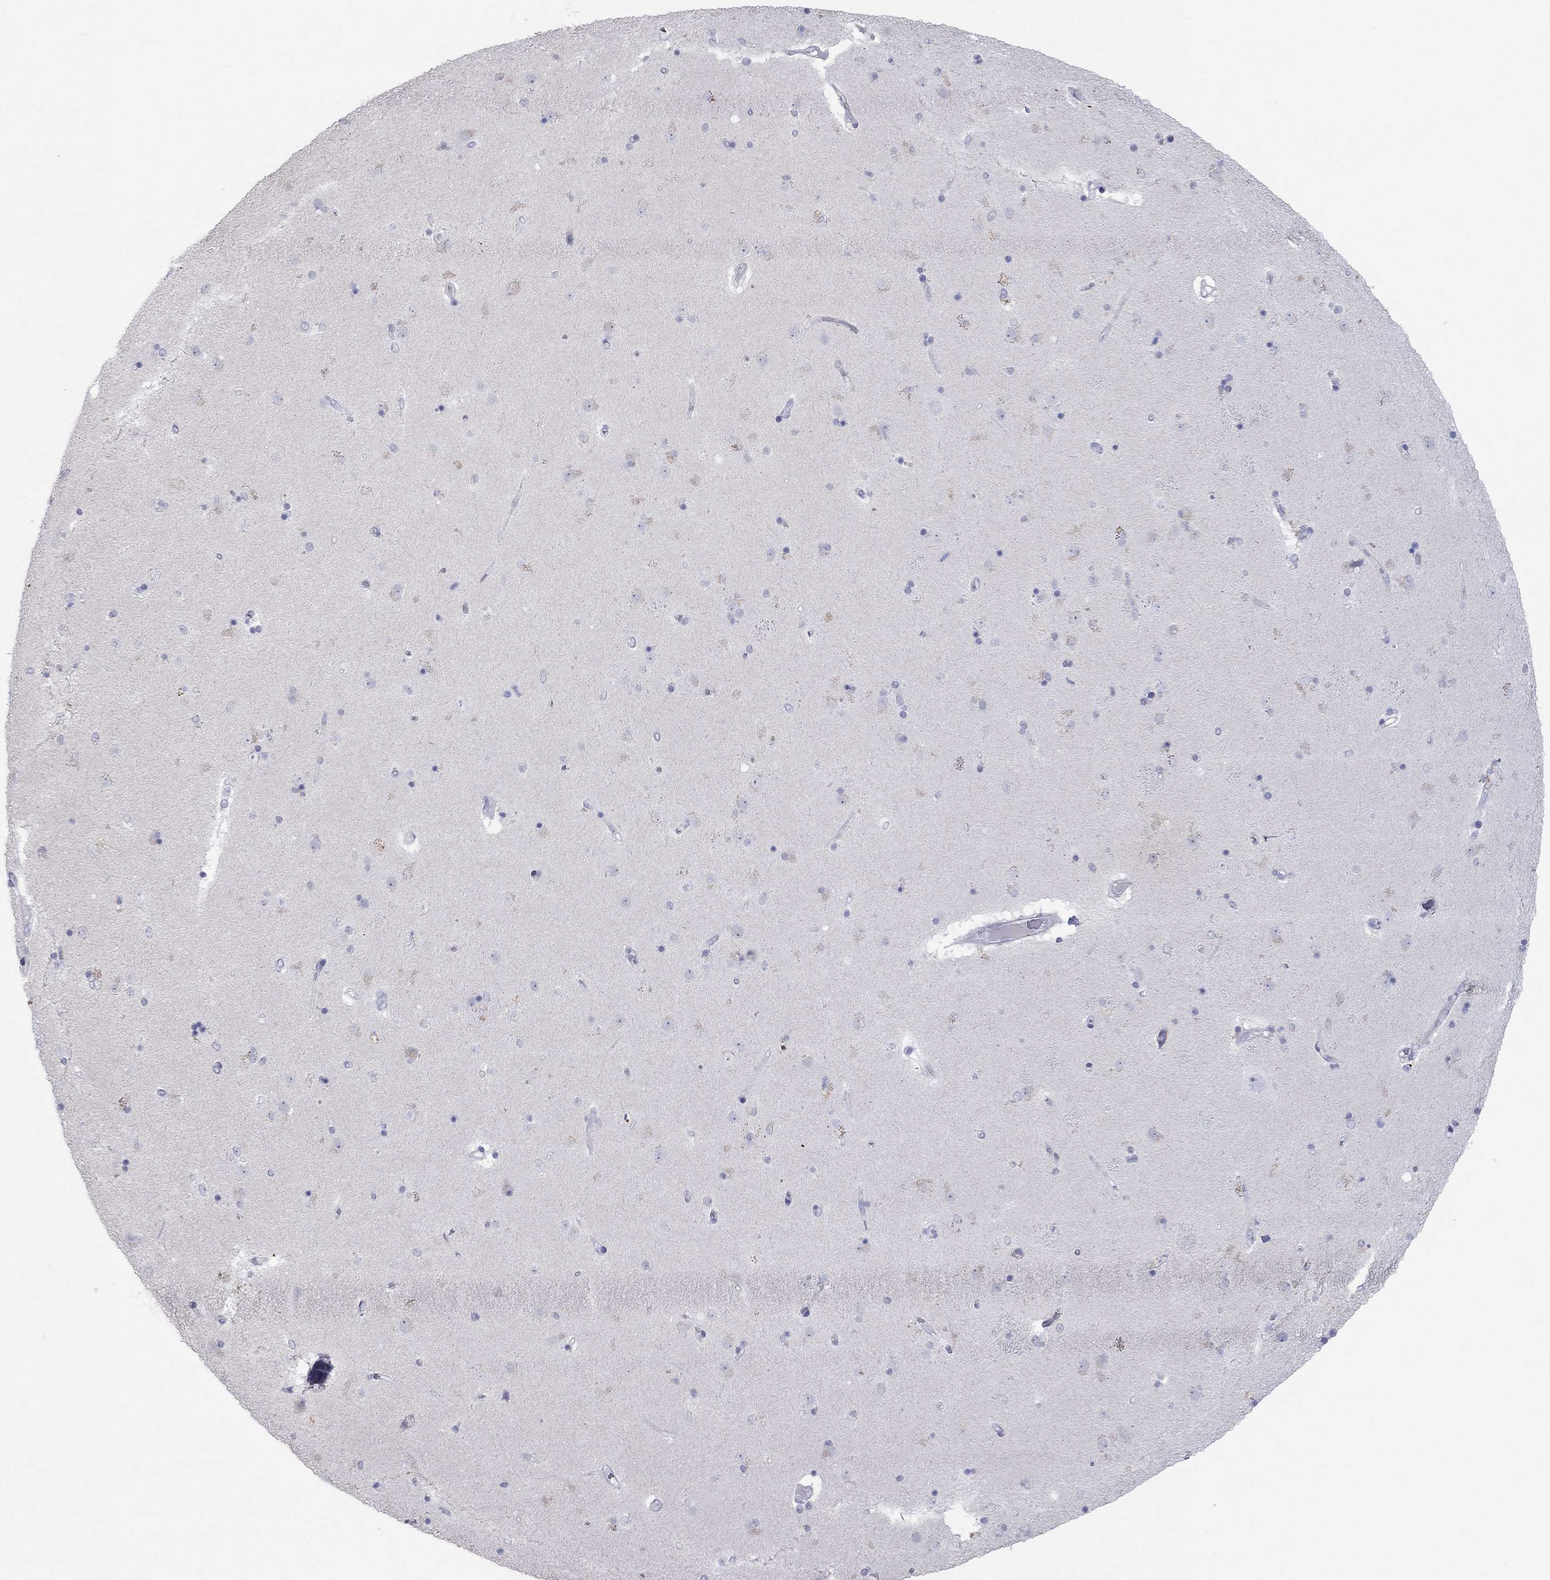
{"staining": {"intensity": "negative", "quantity": "none", "location": "none"}, "tissue": "caudate", "cell_type": "Glial cells", "image_type": "normal", "snomed": [{"axis": "morphology", "description": "Normal tissue, NOS"}, {"axis": "topography", "description": "Lateral ventricle wall"}], "caption": "IHC image of normal caudate: caudate stained with DAB exhibits no significant protein expression in glial cells. The staining was performed using DAB (3,3'-diaminobenzidine) to visualize the protein expression in brown, while the nuclei were stained in blue with hematoxylin (Magnification: 20x).", "gene": "AK8", "patient": {"sex": "female", "age": 71}}